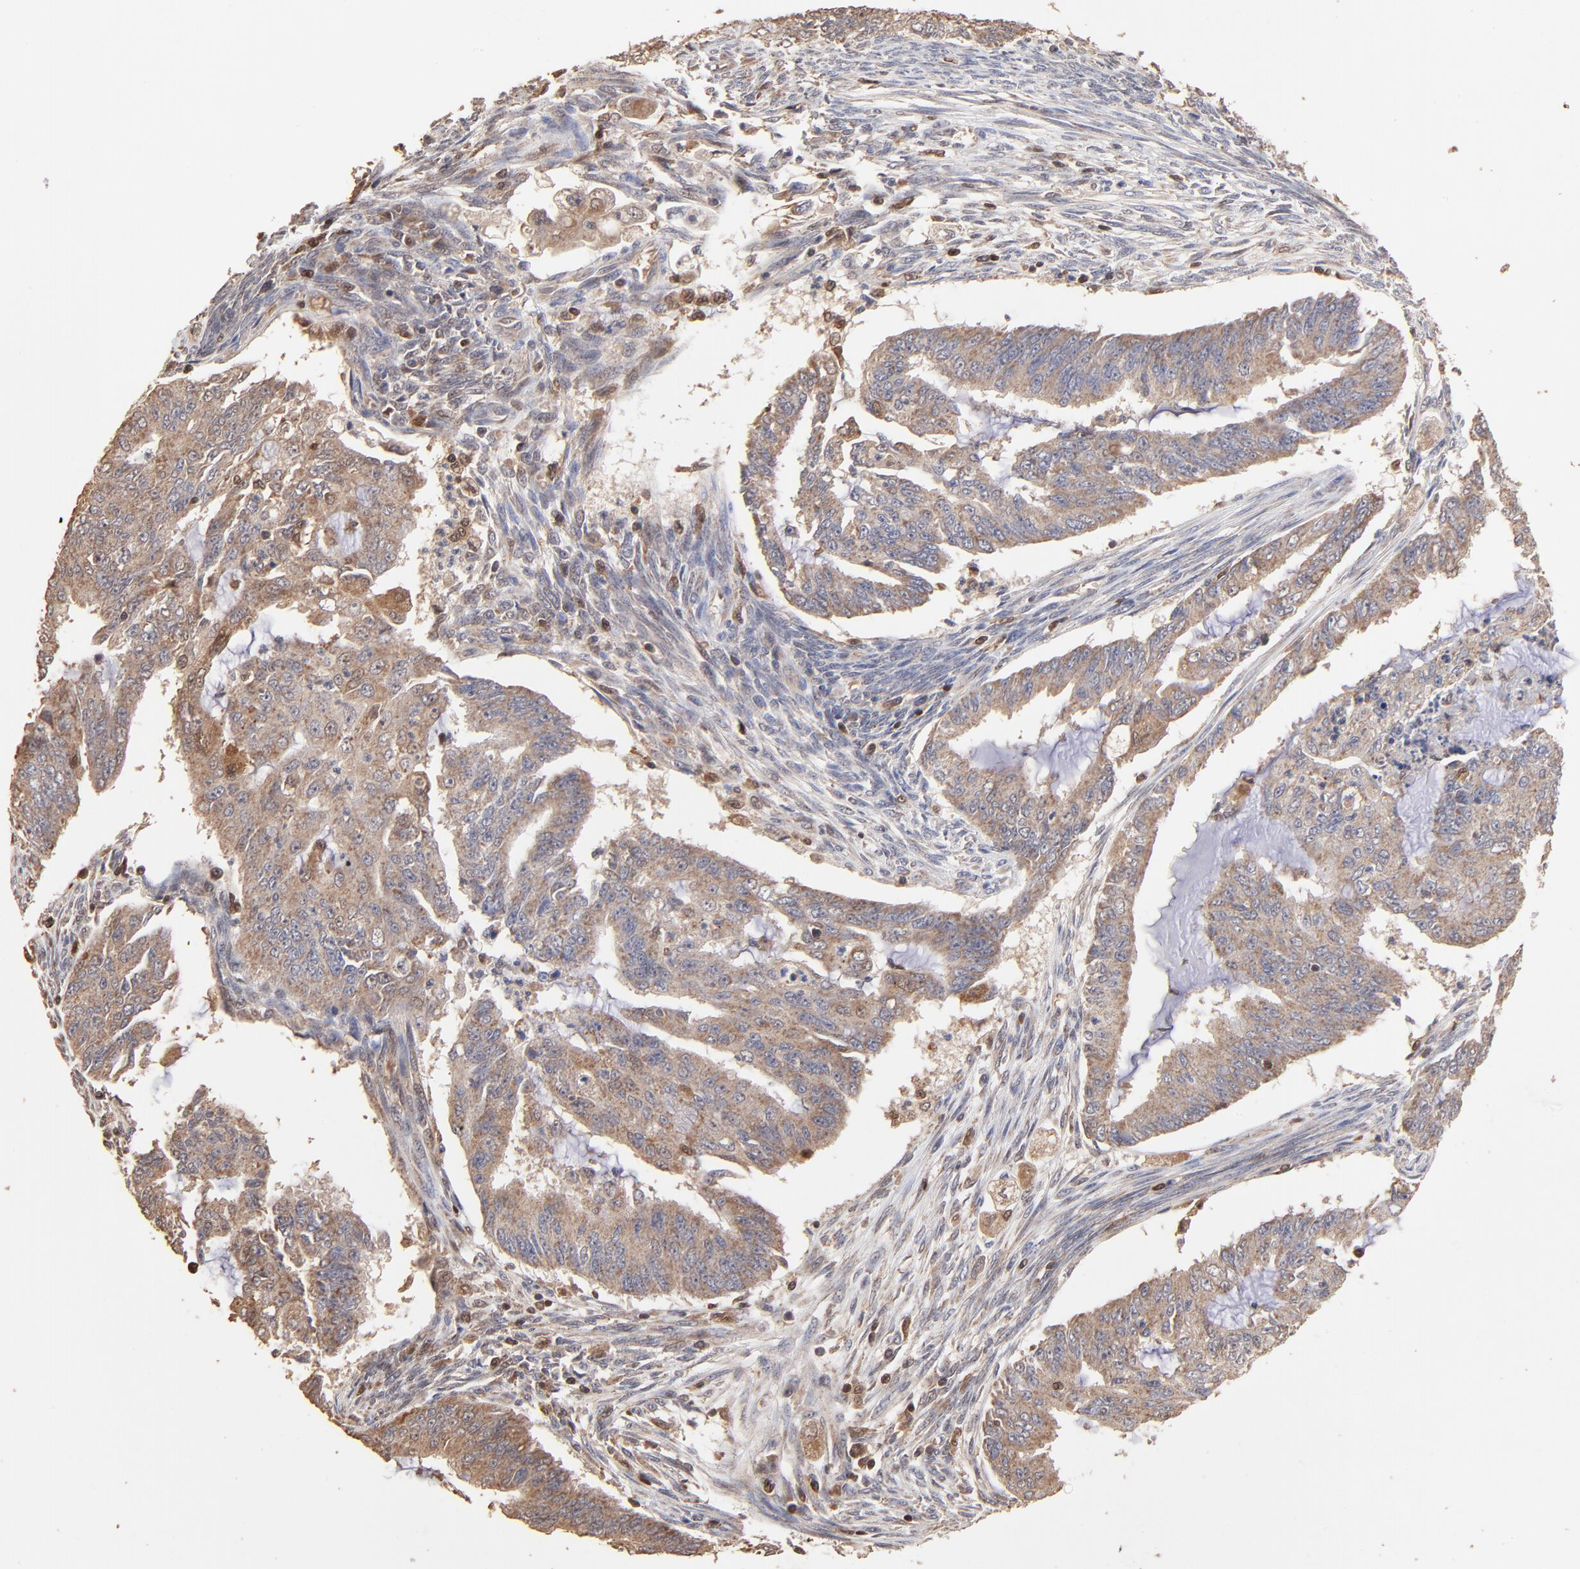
{"staining": {"intensity": "weak", "quantity": ">75%", "location": "cytoplasmic/membranous"}, "tissue": "endometrial cancer", "cell_type": "Tumor cells", "image_type": "cancer", "snomed": [{"axis": "morphology", "description": "Adenocarcinoma, NOS"}, {"axis": "topography", "description": "Endometrium"}], "caption": "DAB immunohistochemical staining of endometrial adenocarcinoma displays weak cytoplasmic/membranous protein positivity in about >75% of tumor cells.", "gene": "CASP1", "patient": {"sex": "female", "age": 75}}